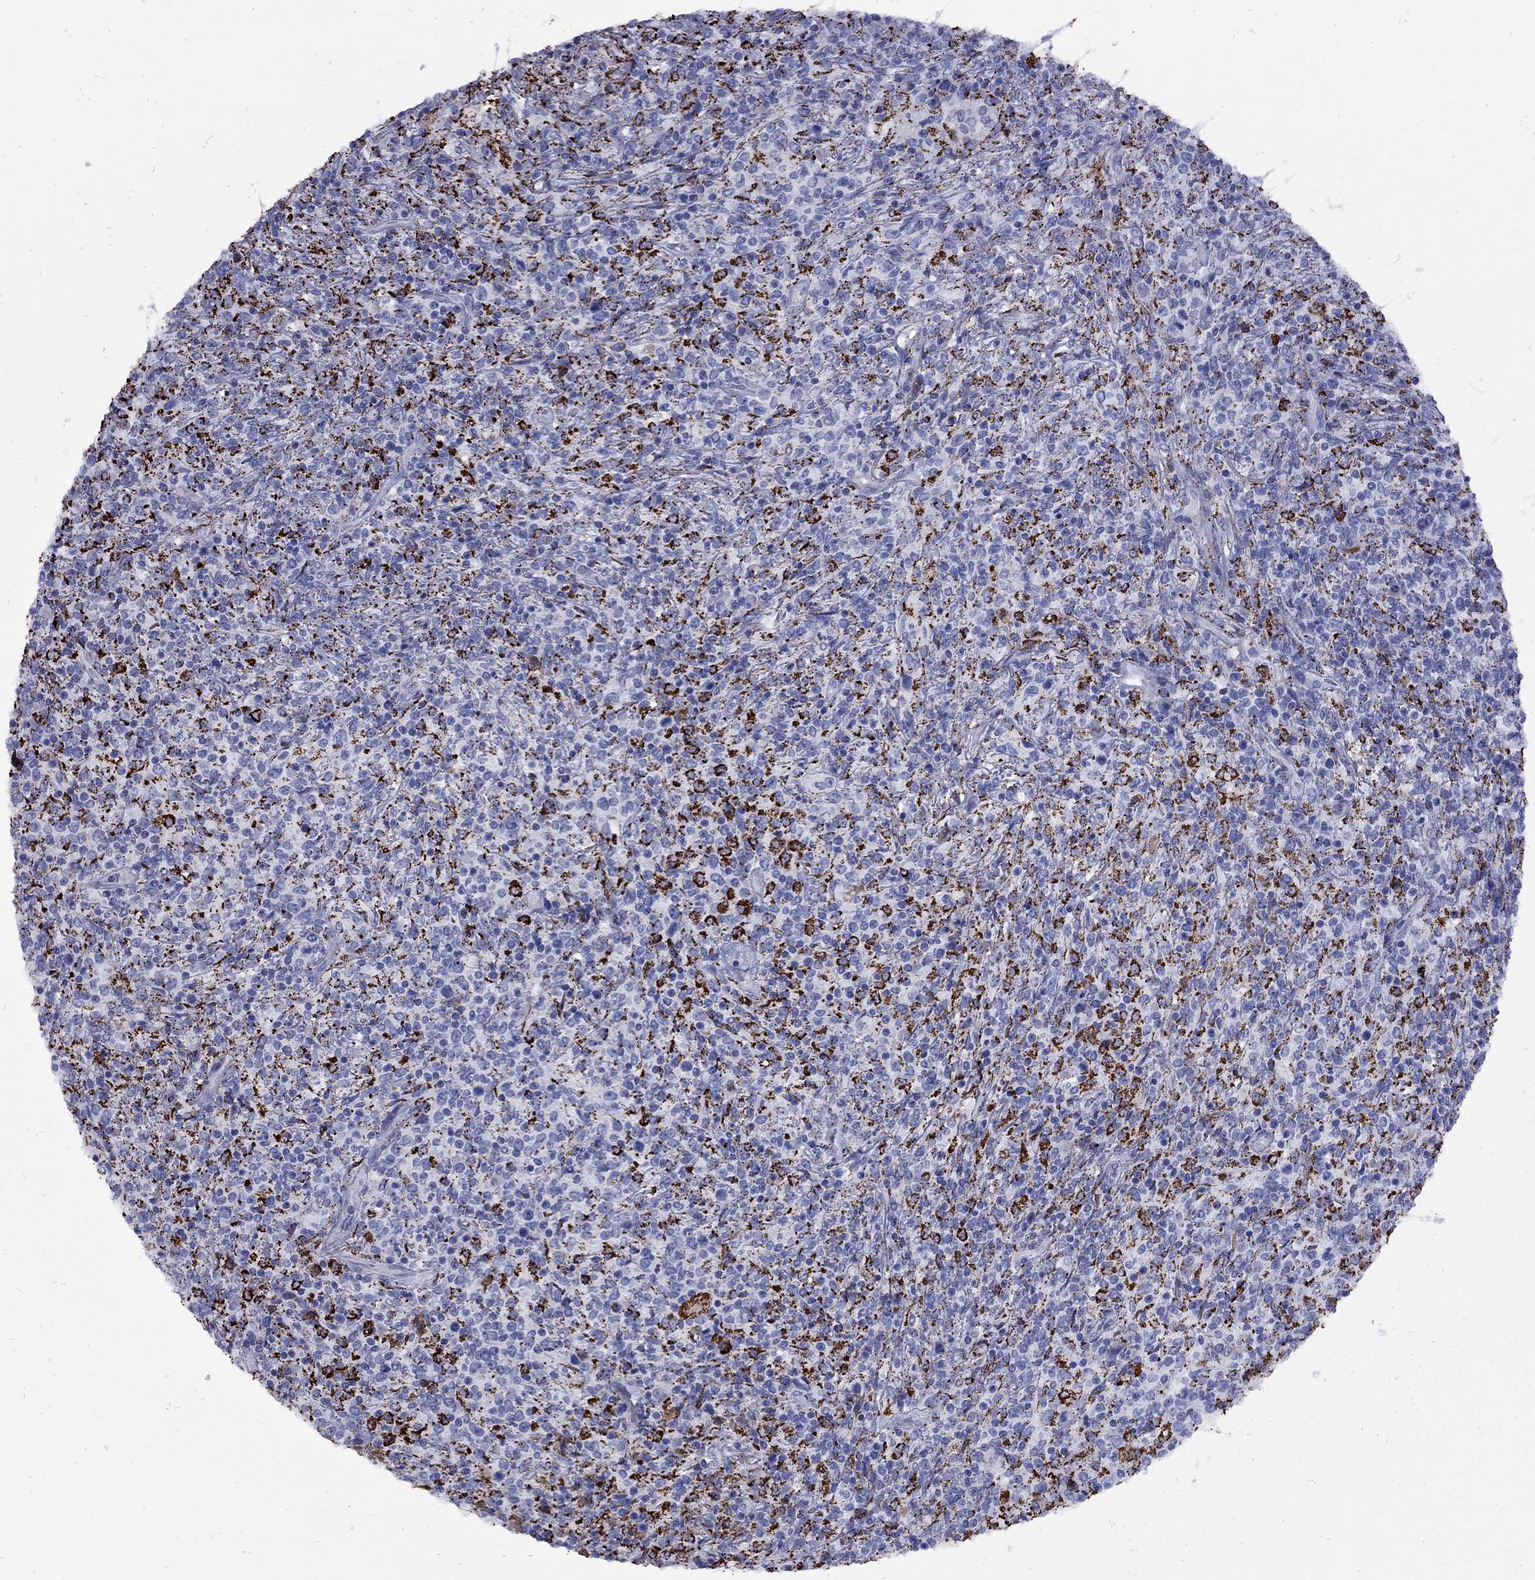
{"staining": {"intensity": "strong", "quantity": "<25%", "location": "cytoplasmic/membranous"}, "tissue": "lymphoma", "cell_type": "Tumor cells", "image_type": "cancer", "snomed": [{"axis": "morphology", "description": "Malignant lymphoma, non-Hodgkin's type, High grade"}, {"axis": "topography", "description": "Lung"}], "caption": "Protein expression by immunohistochemistry exhibits strong cytoplasmic/membranous expression in about <25% of tumor cells in lymphoma.", "gene": "SESTD1", "patient": {"sex": "male", "age": 79}}